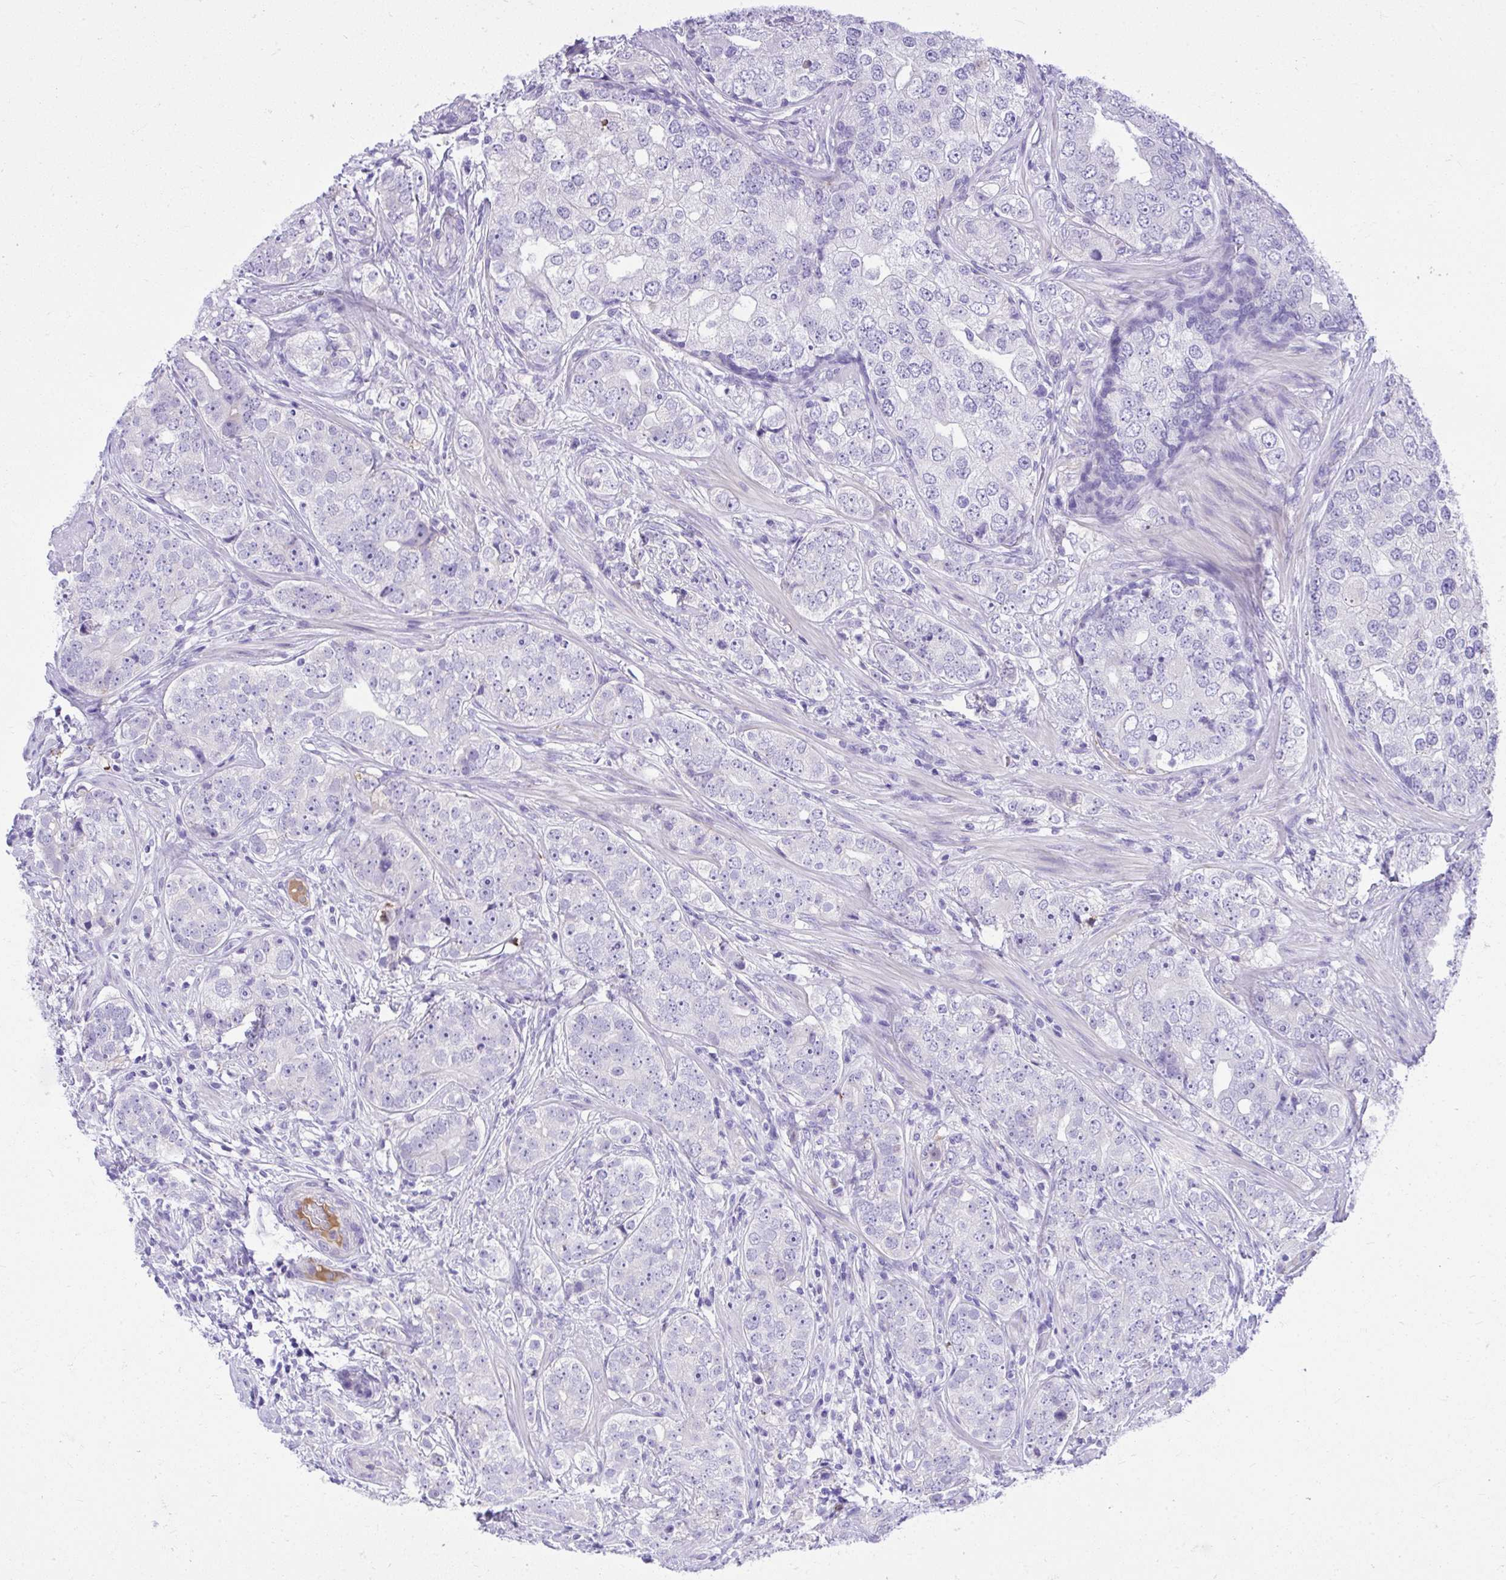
{"staining": {"intensity": "negative", "quantity": "none", "location": "none"}, "tissue": "prostate cancer", "cell_type": "Tumor cells", "image_type": "cancer", "snomed": [{"axis": "morphology", "description": "Adenocarcinoma, High grade"}, {"axis": "topography", "description": "Prostate"}], "caption": "Human high-grade adenocarcinoma (prostate) stained for a protein using immunohistochemistry (IHC) exhibits no expression in tumor cells.", "gene": "HRG", "patient": {"sex": "male", "age": 60}}